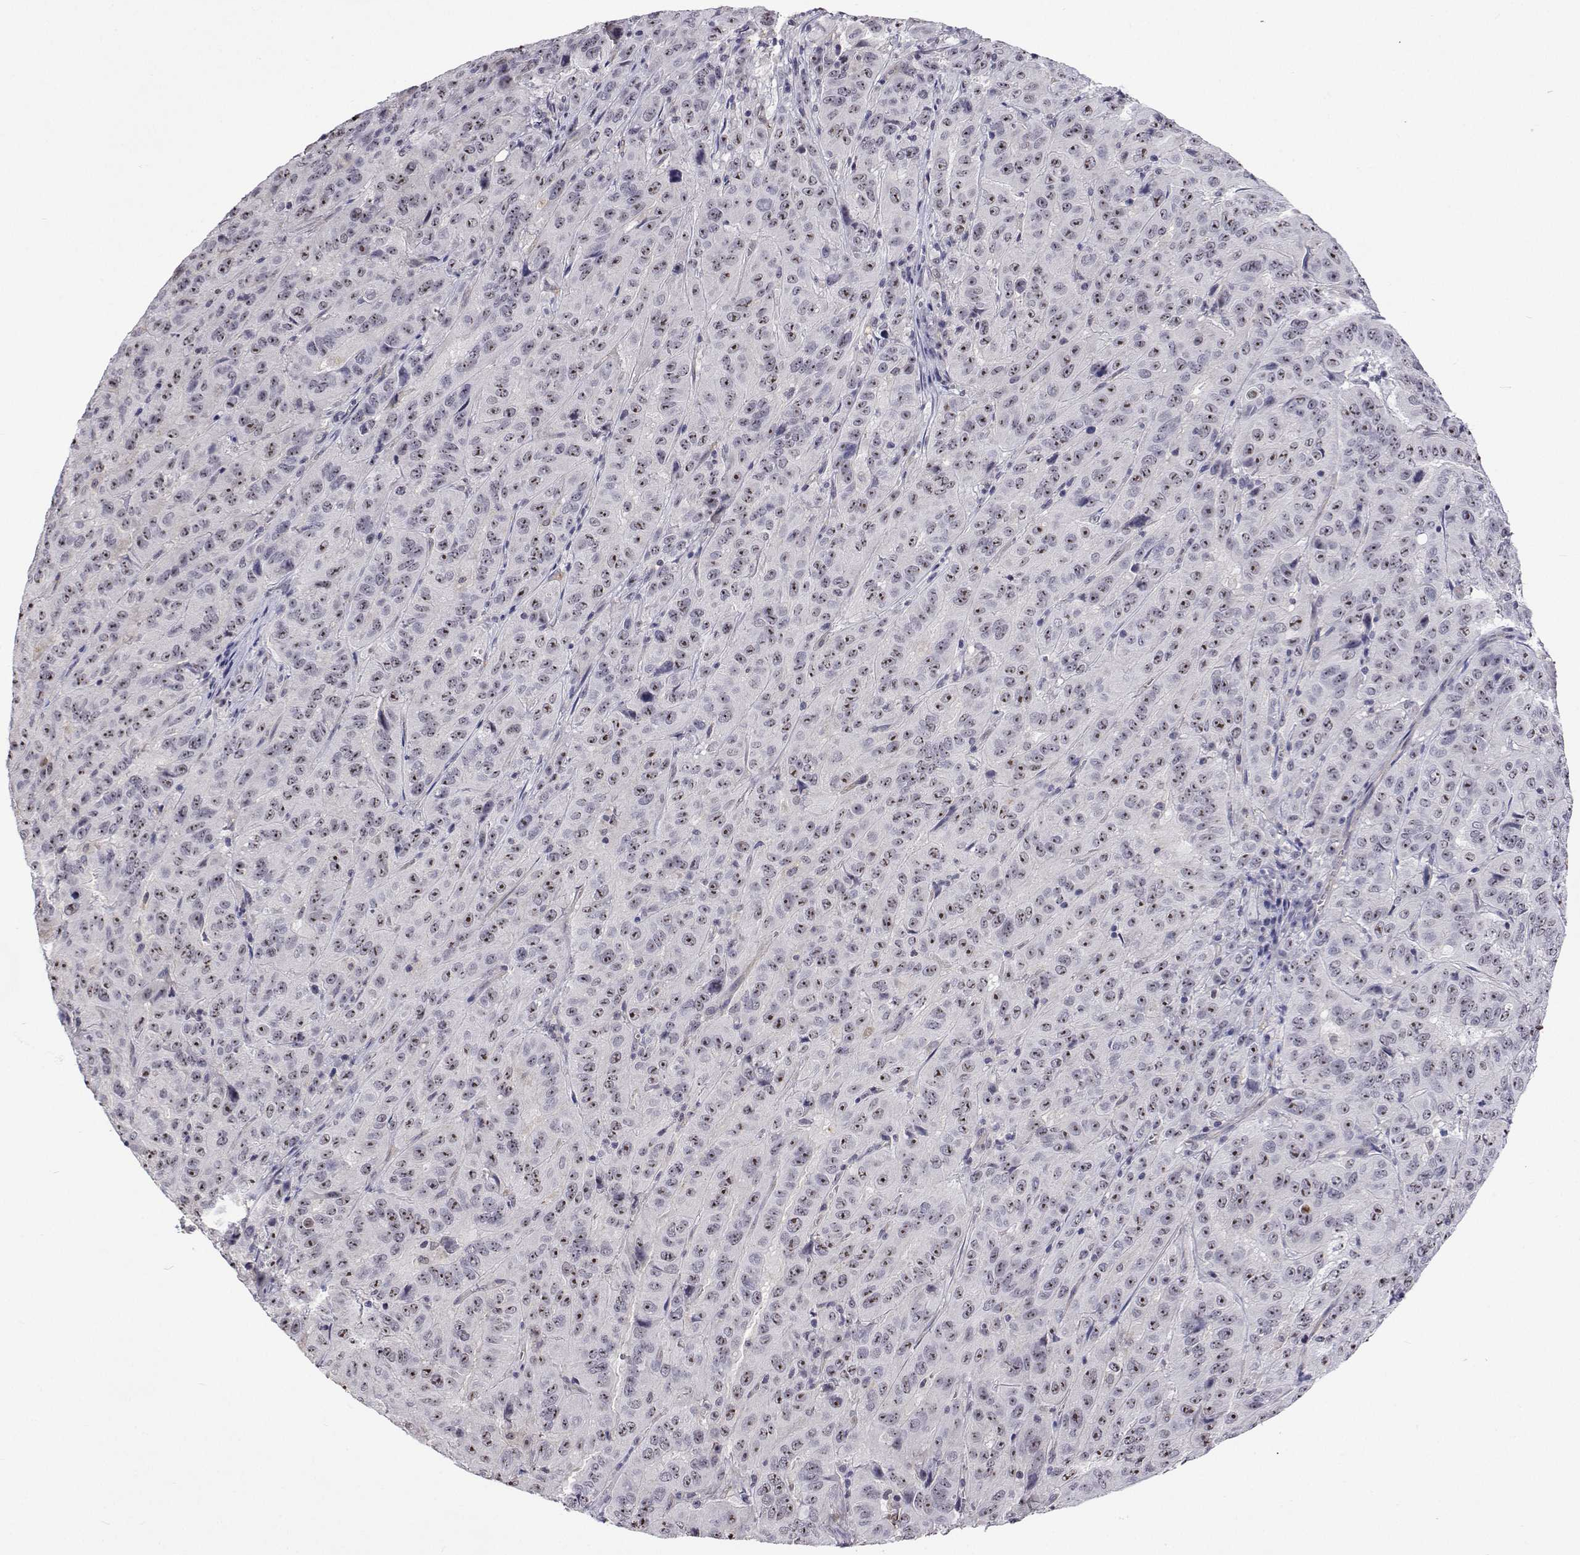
{"staining": {"intensity": "moderate", "quantity": "<25%", "location": "nuclear"}, "tissue": "pancreatic cancer", "cell_type": "Tumor cells", "image_type": "cancer", "snomed": [{"axis": "morphology", "description": "Adenocarcinoma, NOS"}, {"axis": "topography", "description": "Pancreas"}], "caption": "Immunohistochemistry (DAB (3,3'-diaminobenzidine)) staining of pancreatic cancer (adenocarcinoma) displays moderate nuclear protein staining in approximately <25% of tumor cells. Using DAB (brown) and hematoxylin (blue) stains, captured at high magnification using brightfield microscopy.", "gene": "NHP2", "patient": {"sex": "male", "age": 63}}